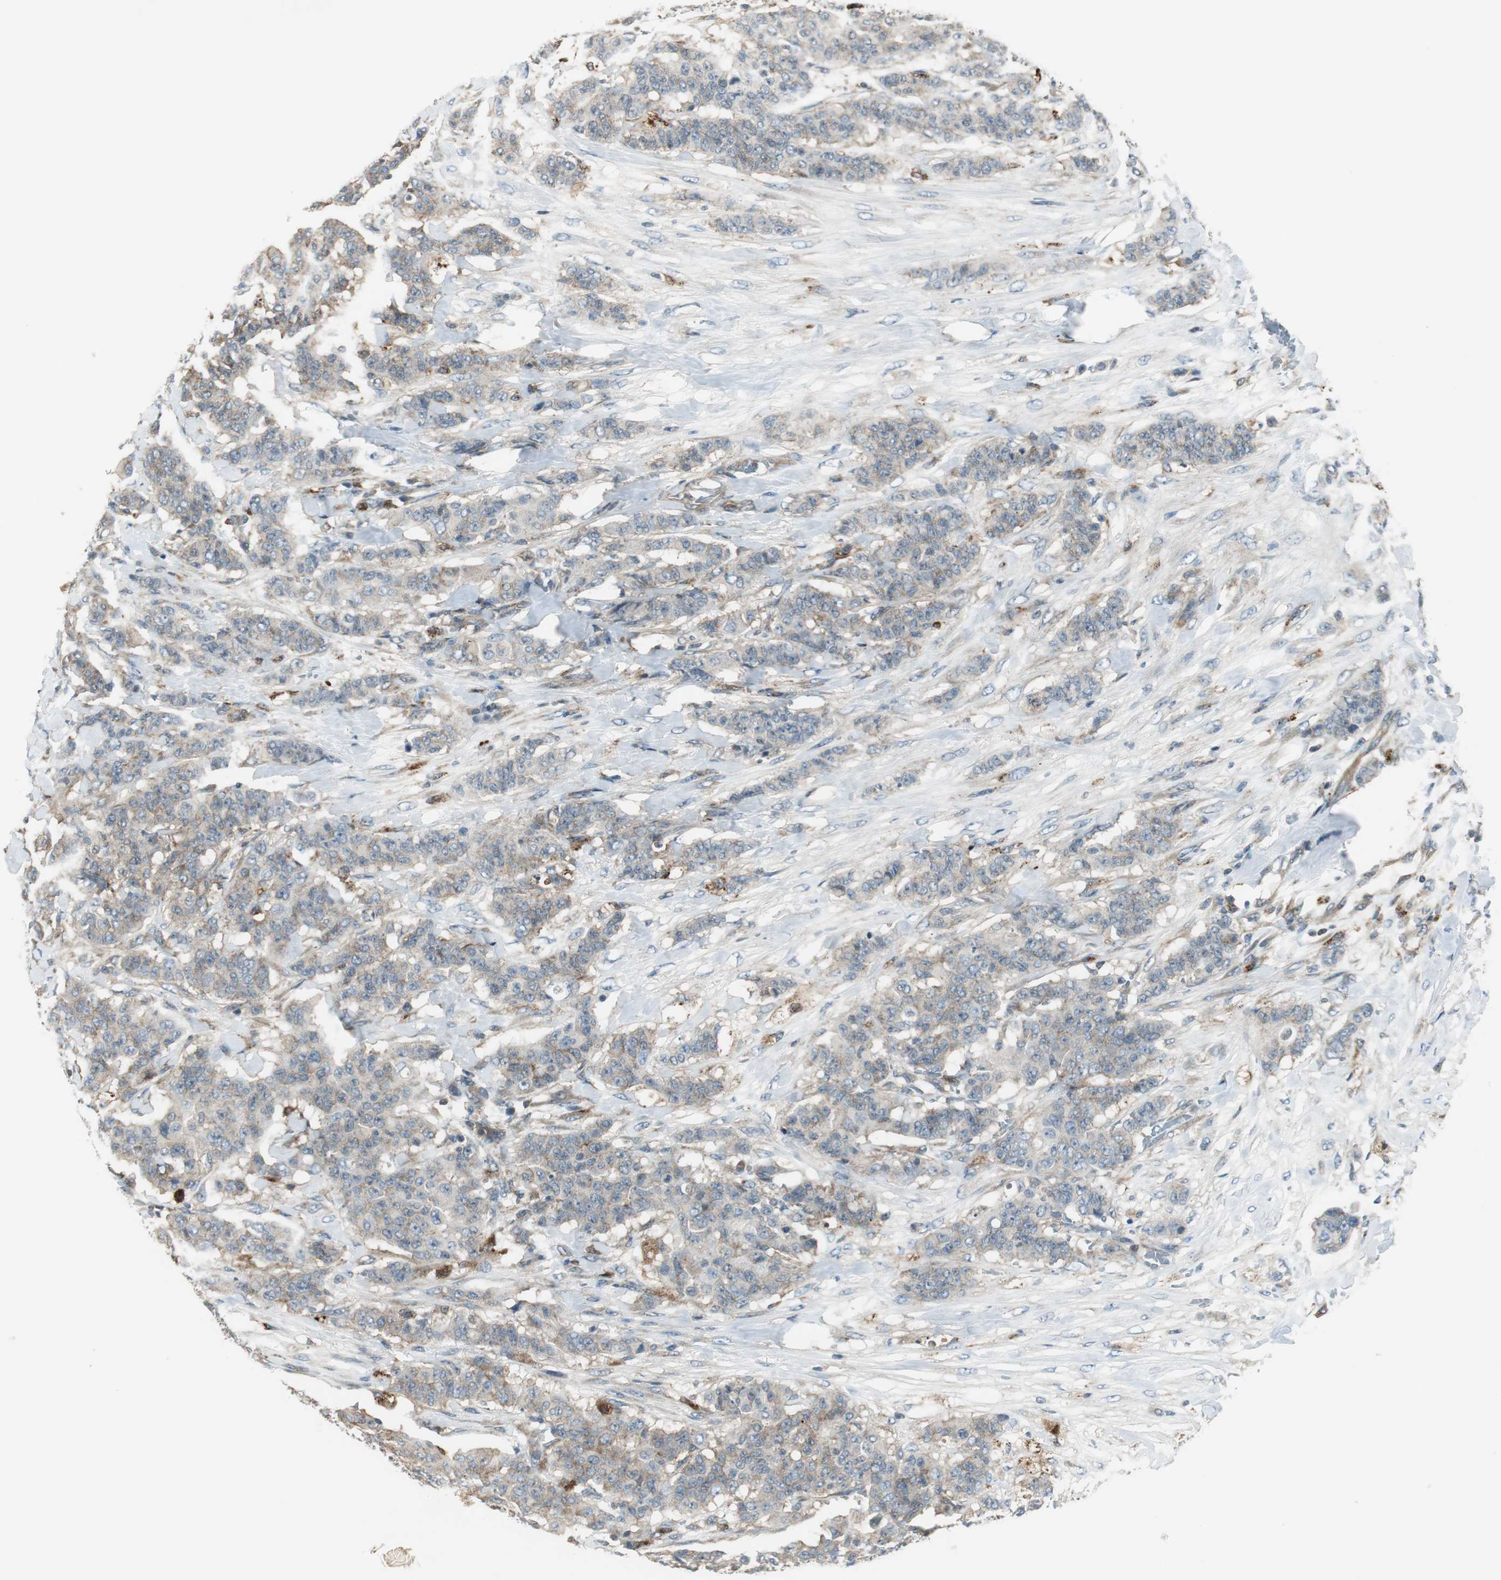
{"staining": {"intensity": "weak", "quantity": "25%-75%", "location": "cytoplasmic/membranous"}, "tissue": "breast cancer", "cell_type": "Tumor cells", "image_type": "cancer", "snomed": [{"axis": "morphology", "description": "Duct carcinoma"}, {"axis": "topography", "description": "Breast"}], "caption": "High-magnification brightfield microscopy of invasive ductal carcinoma (breast) stained with DAB (brown) and counterstained with hematoxylin (blue). tumor cells exhibit weak cytoplasmic/membranous positivity is identified in approximately25%-75% of cells. (brown staining indicates protein expression, while blue staining denotes nuclei).", "gene": "NCK1", "patient": {"sex": "female", "age": 40}}